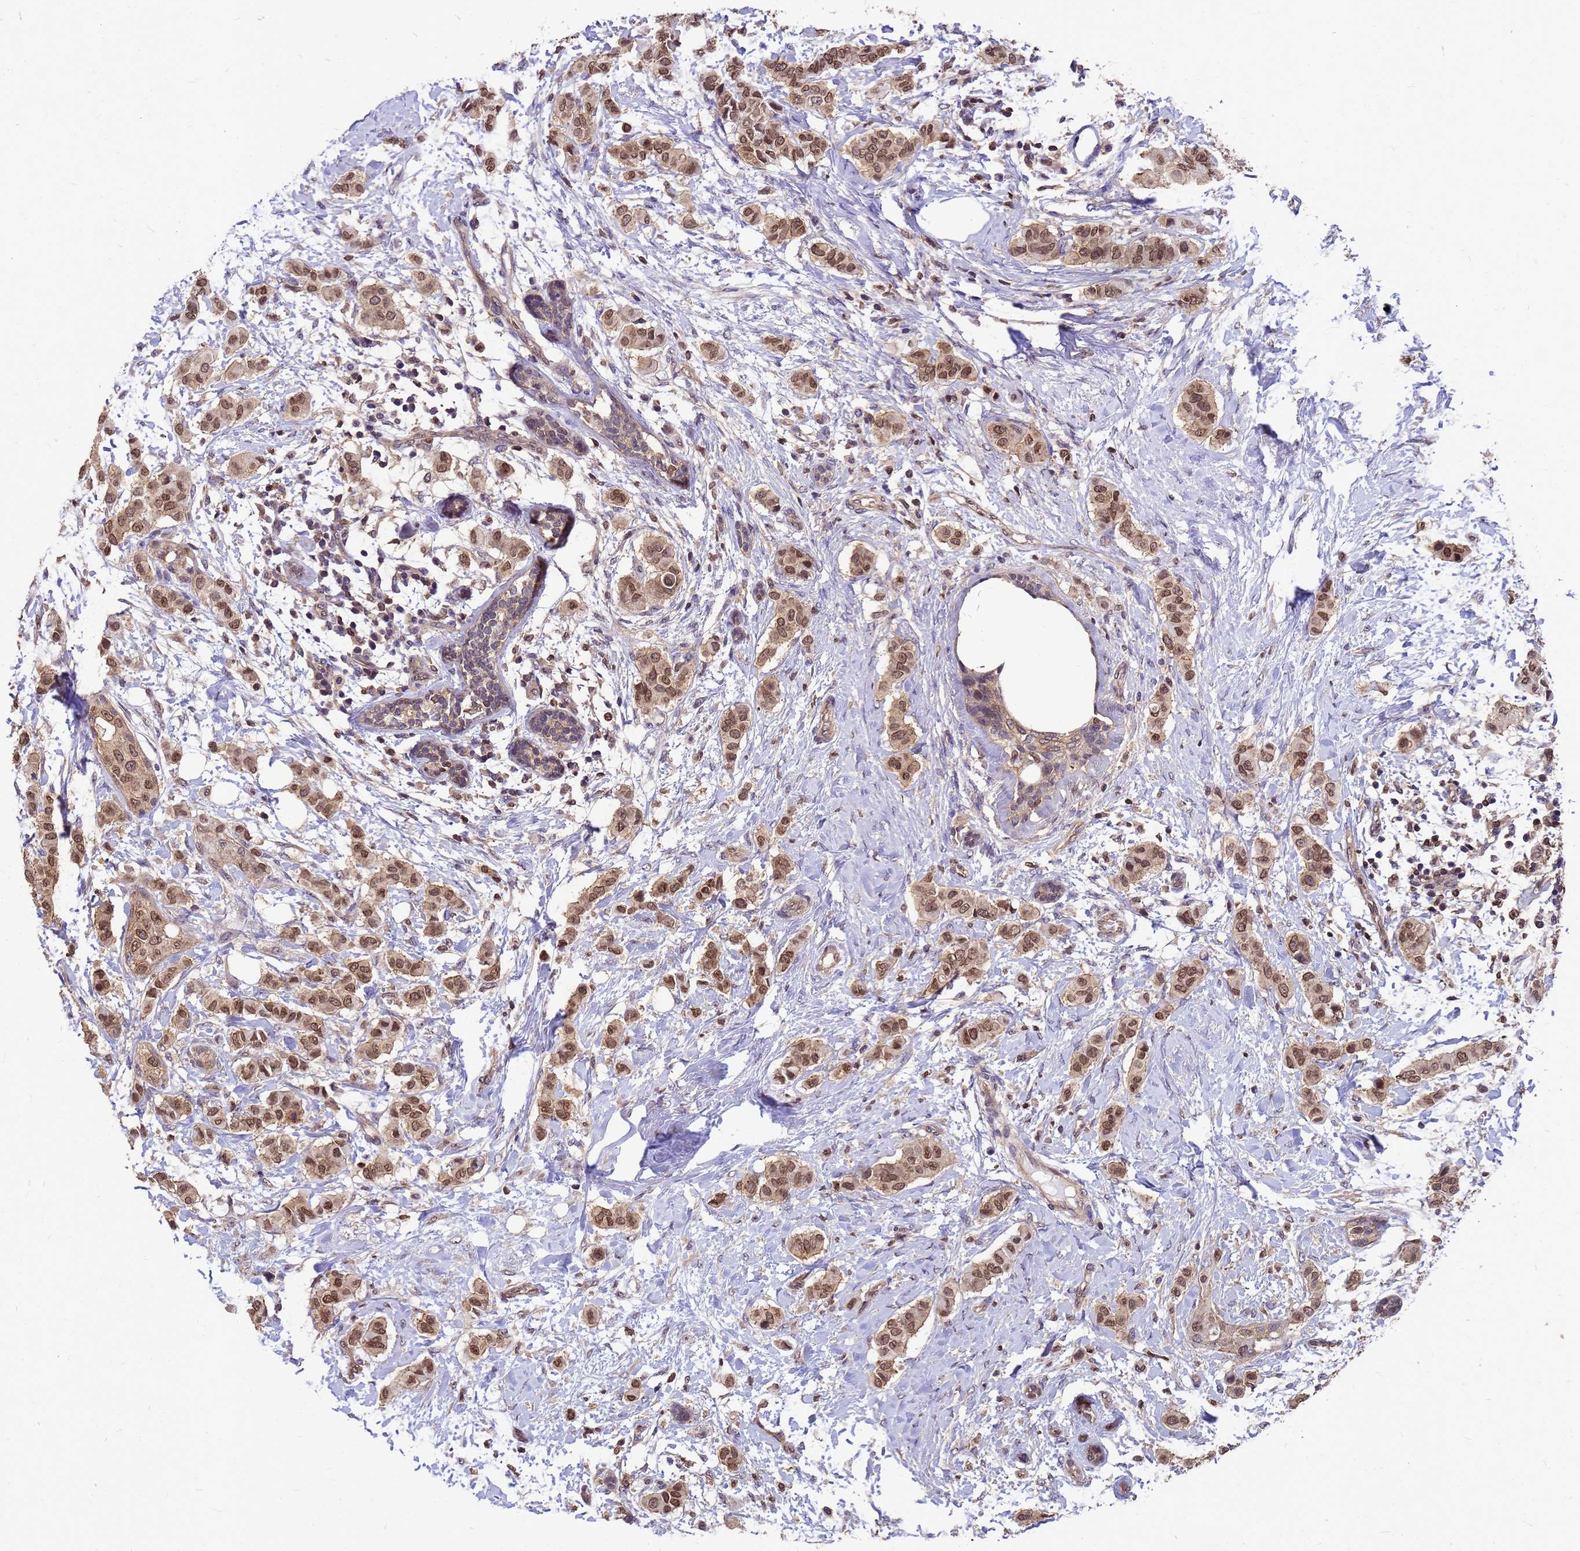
{"staining": {"intensity": "moderate", "quantity": ">75%", "location": "cytoplasmic/membranous,nuclear"}, "tissue": "breast cancer", "cell_type": "Tumor cells", "image_type": "cancer", "snomed": [{"axis": "morphology", "description": "Duct carcinoma"}, {"axis": "topography", "description": "Breast"}], "caption": "Tumor cells demonstrate medium levels of moderate cytoplasmic/membranous and nuclear staining in approximately >75% of cells in human invasive ductal carcinoma (breast).", "gene": "C1orf35", "patient": {"sex": "female", "age": 40}}